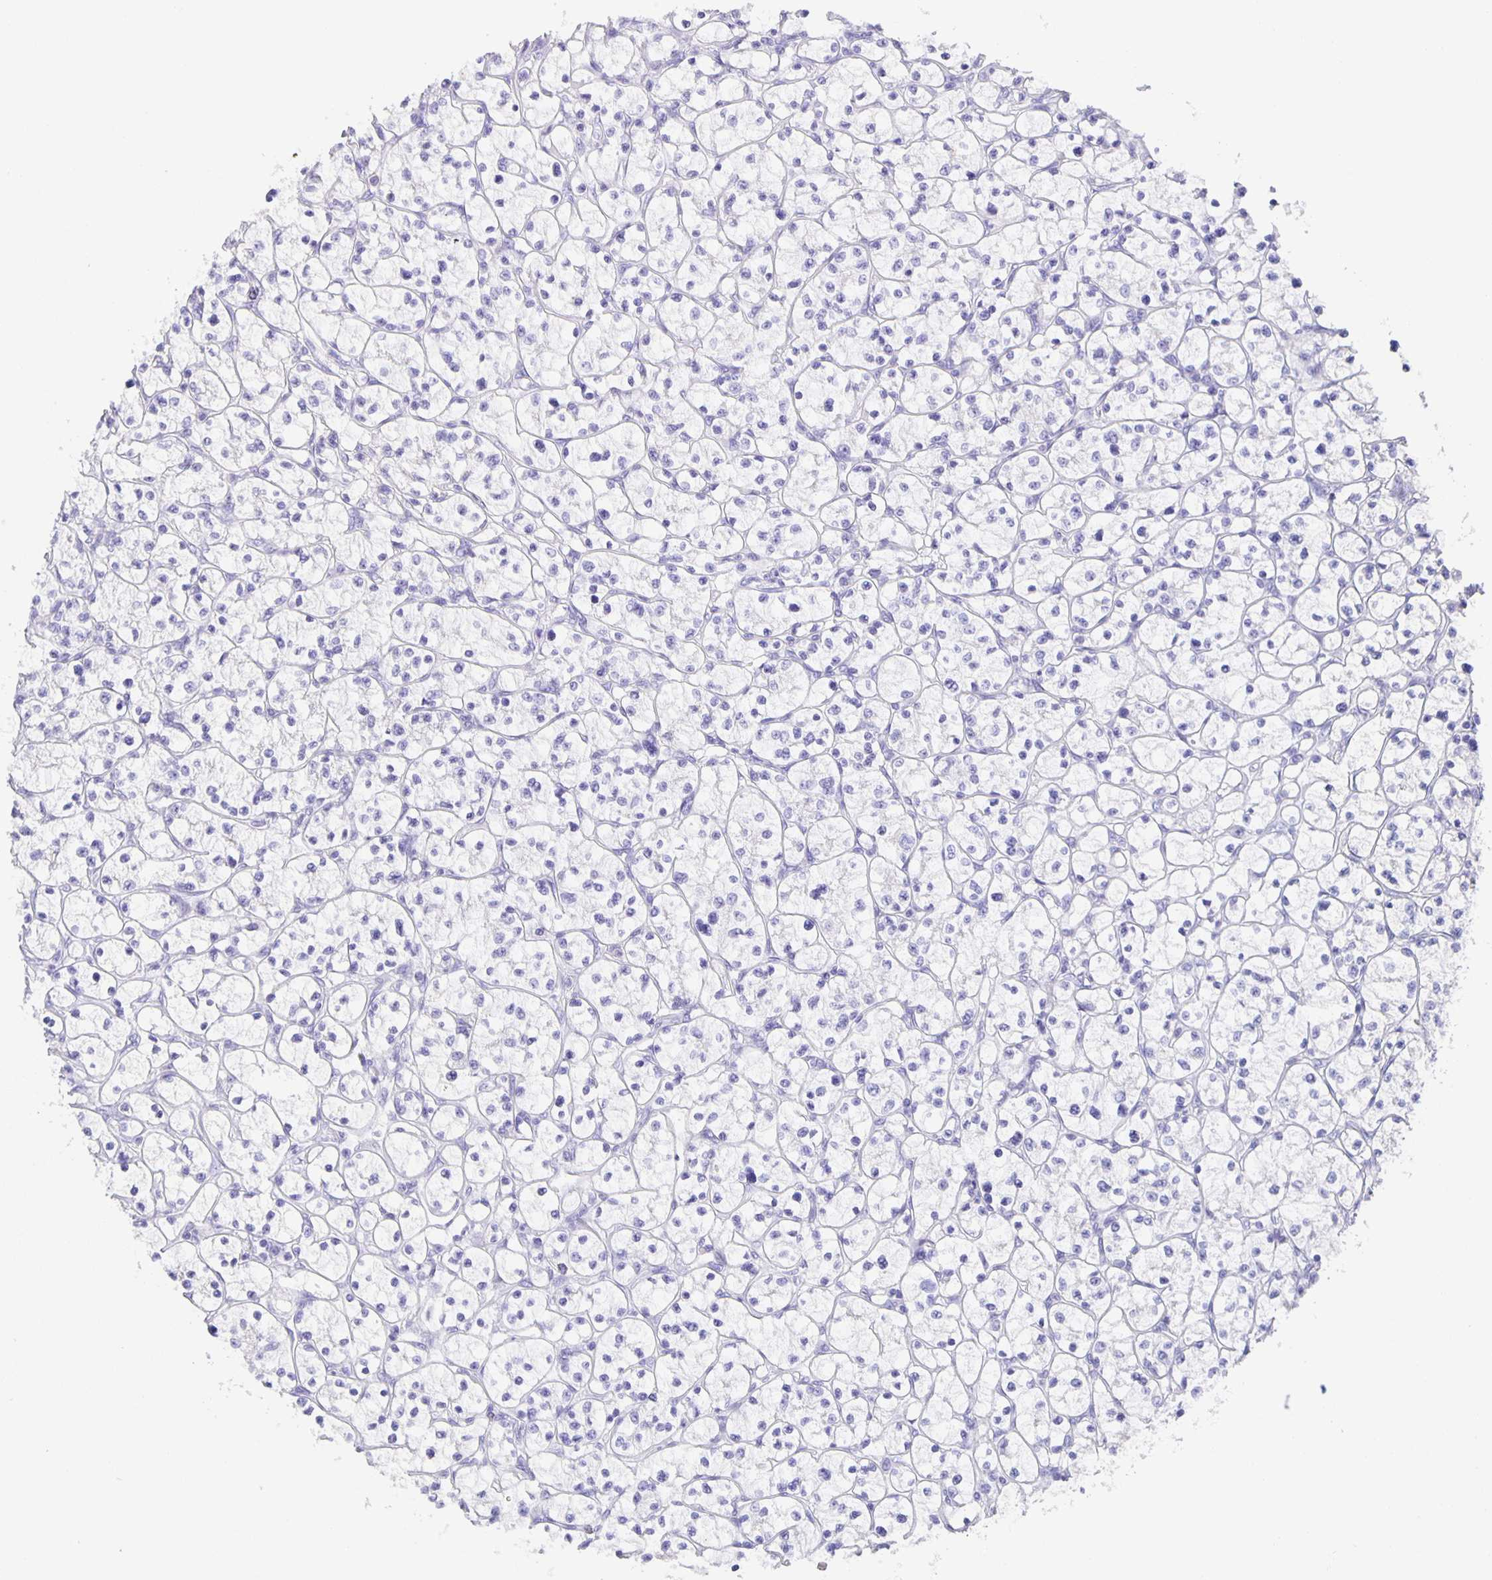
{"staining": {"intensity": "negative", "quantity": "none", "location": "none"}, "tissue": "renal cancer", "cell_type": "Tumor cells", "image_type": "cancer", "snomed": [{"axis": "morphology", "description": "Adenocarcinoma, NOS"}, {"axis": "topography", "description": "Kidney"}], "caption": "A micrograph of renal adenocarcinoma stained for a protein reveals no brown staining in tumor cells.", "gene": "GUCA2A", "patient": {"sex": "female", "age": 64}}